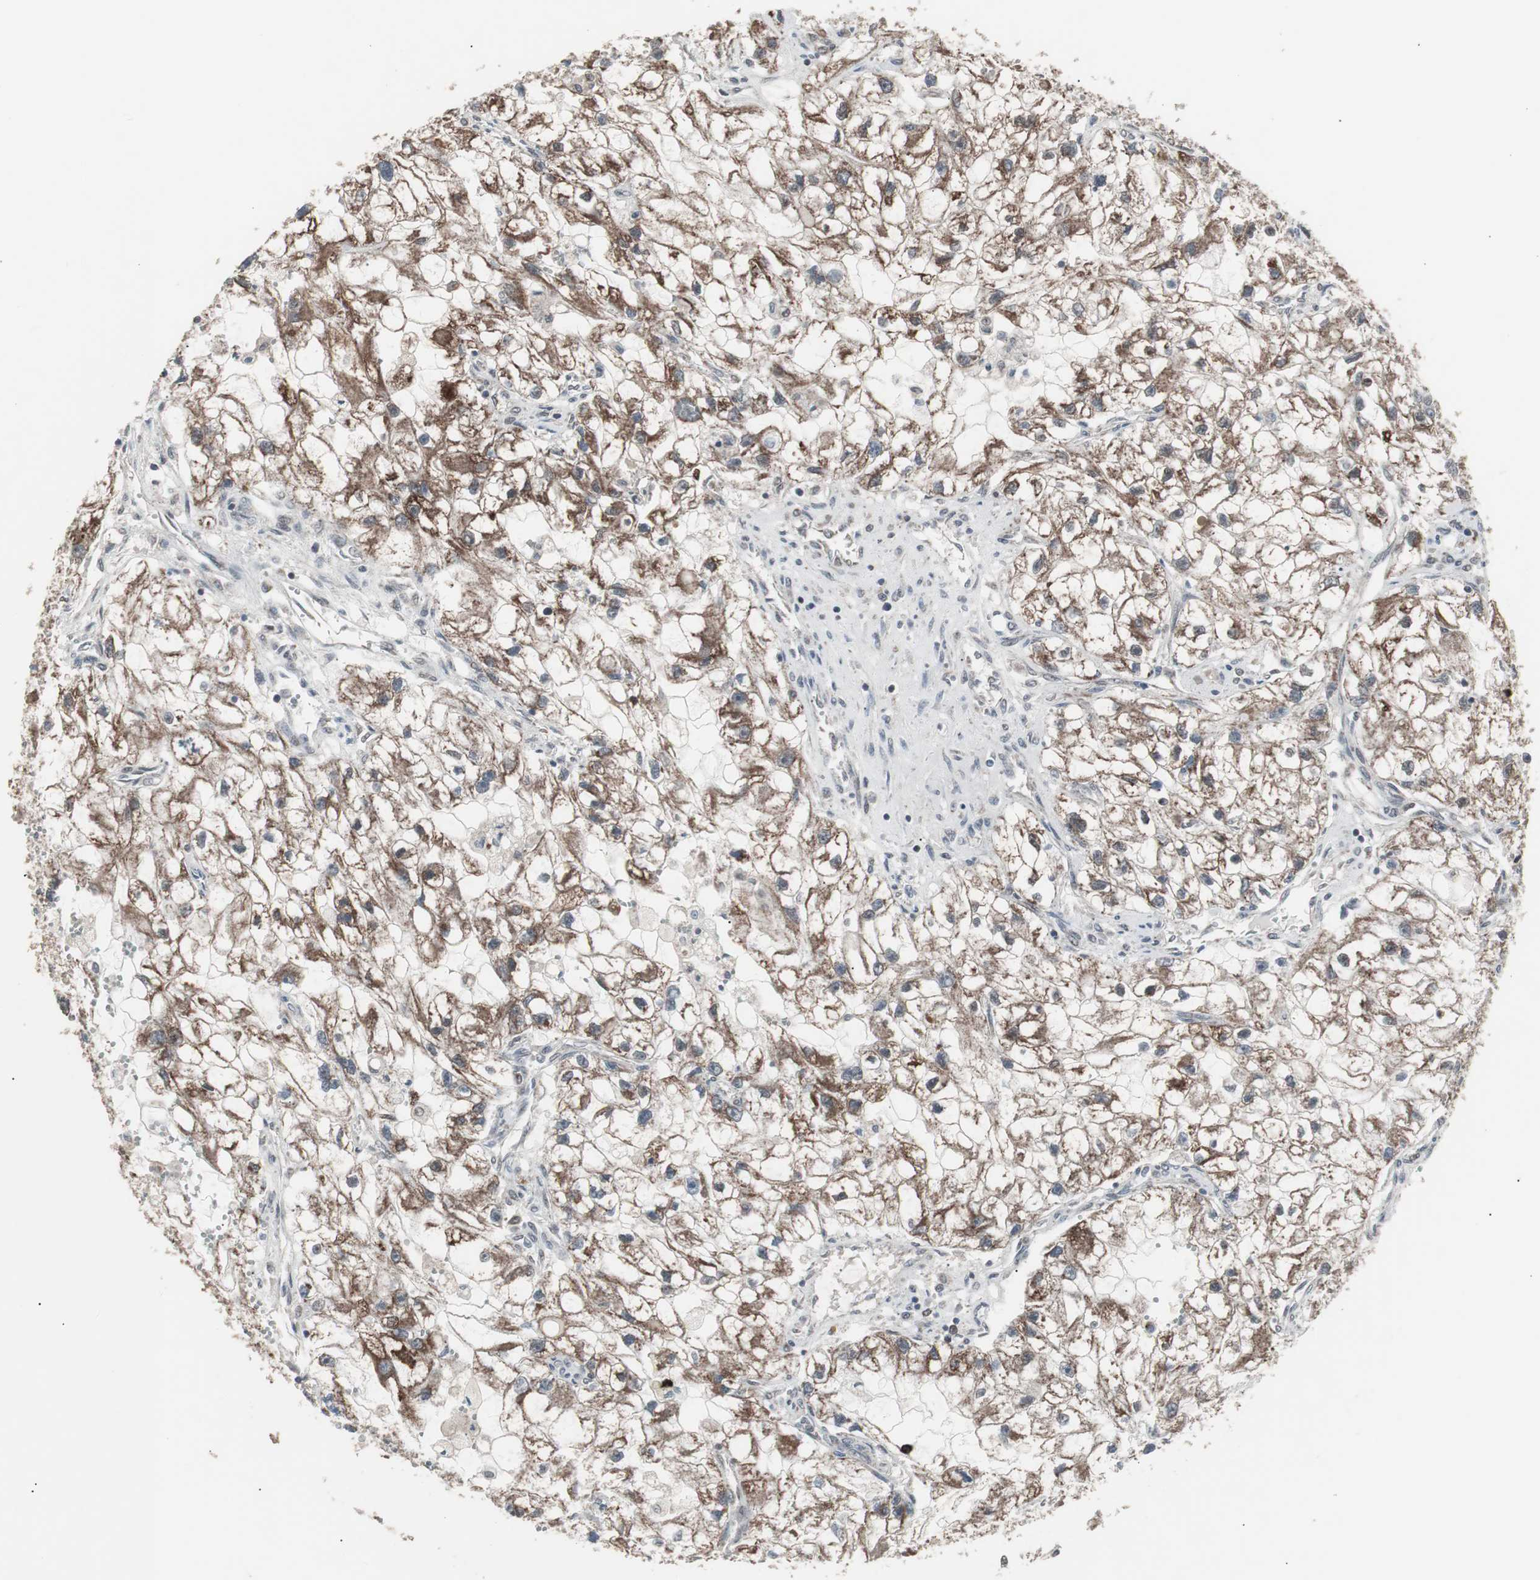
{"staining": {"intensity": "moderate", "quantity": ">75%", "location": "cytoplasmic/membranous"}, "tissue": "renal cancer", "cell_type": "Tumor cells", "image_type": "cancer", "snomed": [{"axis": "morphology", "description": "Adenocarcinoma, NOS"}, {"axis": "topography", "description": "Kidney"}], "caption": "High-magnification brightfield microscopy of adenocarcinoma (renal) stained with DAB (3,3'-diaminobenzidine) (brown) and counterstained with hematoxylin (blue). tumor cells exhibit moderate cytoplasmic/membranous positivity is present in approximately>75% of cells. Immunohistochemistry stains the protein of interest in brown and the nuclei are stained blue.", "gene": "RXRA", "patient": {"sex": "female", "age": 70}}